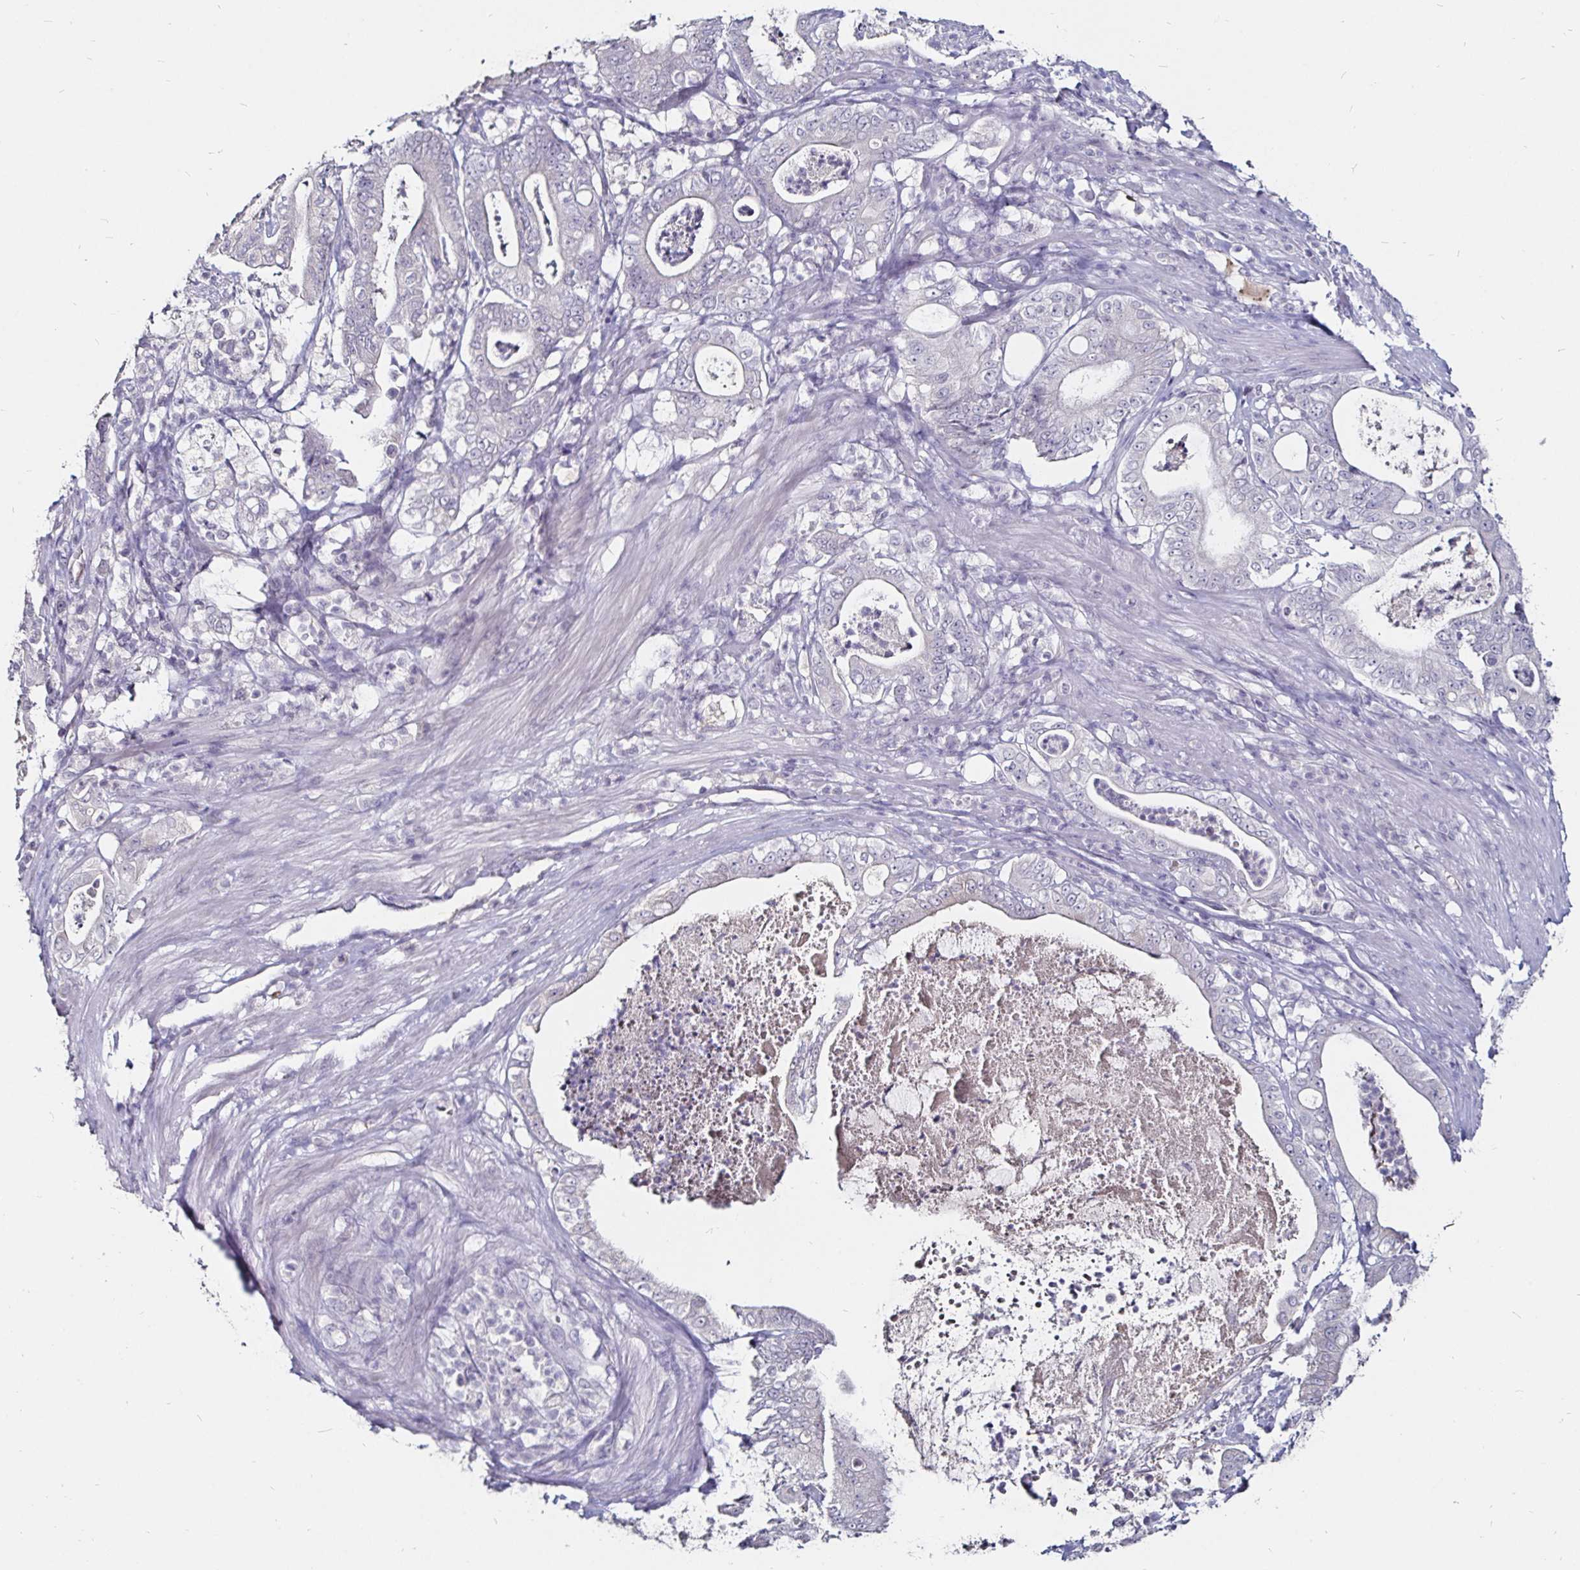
{"staining": {"intensity": "negative", "quantity": "none", "location": "none"}, "tissue": "pancreatic cancer", "cell_type": "Tumor cells", "image_type": "cancer", "snomed": [{"axis": "morphology", "description": "Adenocarcinoma, NOS"}, {"axis": "topography", "description": "Pancreas"}], "caption": "IHC micrograph of pancreatic cancer stained for a protein (brown), which demonstrates no expression in tumor cells.", "gene": "FAIM2", "patient": {"sex": "male", "age": 71}}